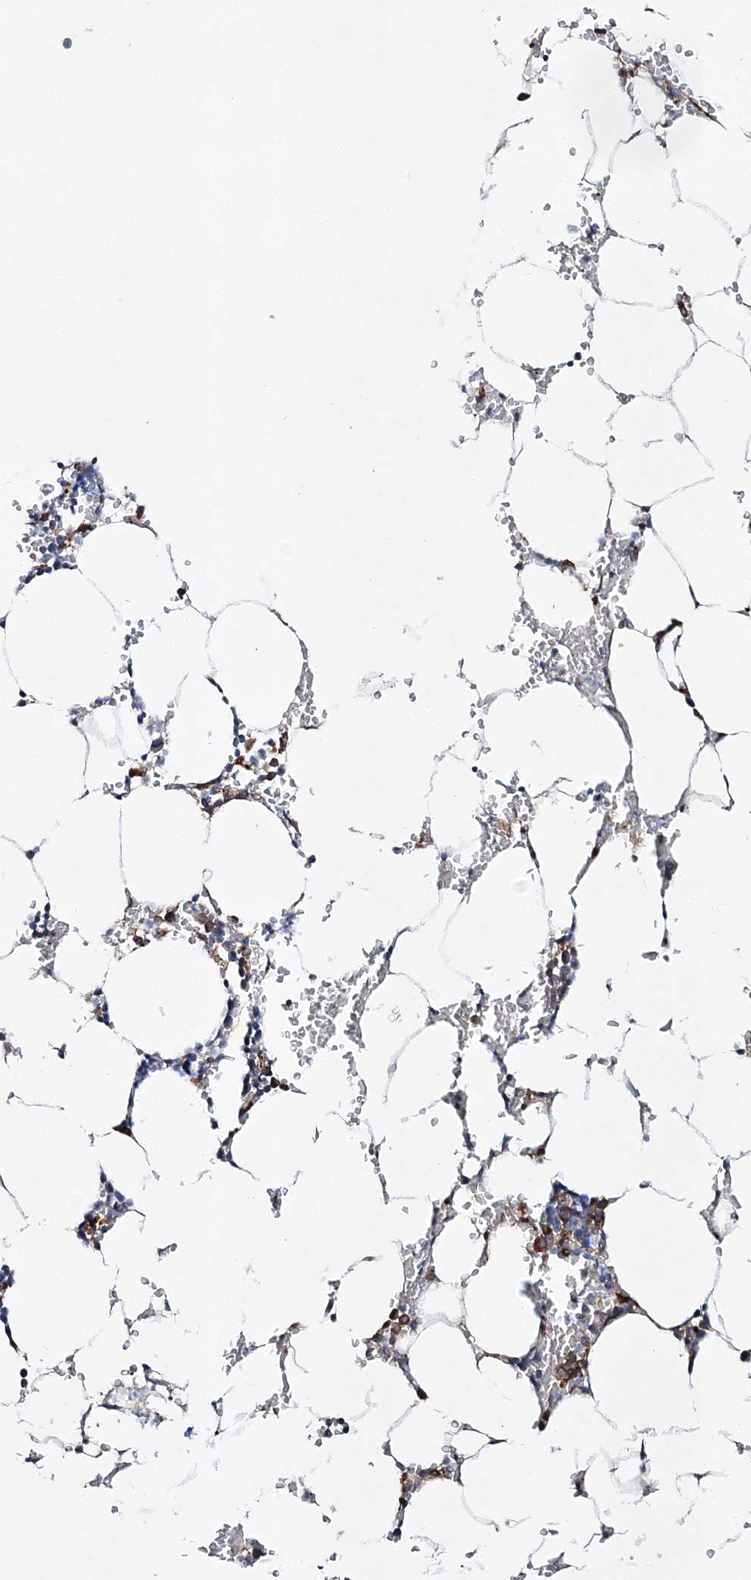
{"staining": {"intensity": "strong", "quantity": "<25%", "location": "cytoplasmic/membranous"}, "tissue": "bone marrow", "cell_type": "Hematopoietic cells", "image_type": "normal", "snomed": [{"axis": "morphology", "description": "Normal tissue, NOS"}, {"axis": "topography", "description": "Bone marrow"}], "caption": "Normal bone marrow demonstrates strong cytoplasmic/membranous positivity in approximately <25% of hematopoietic cells, visualized by immunohistochemistry.", "gene": "C3orf38", "patient": {"sex": "male", "age": 70}}